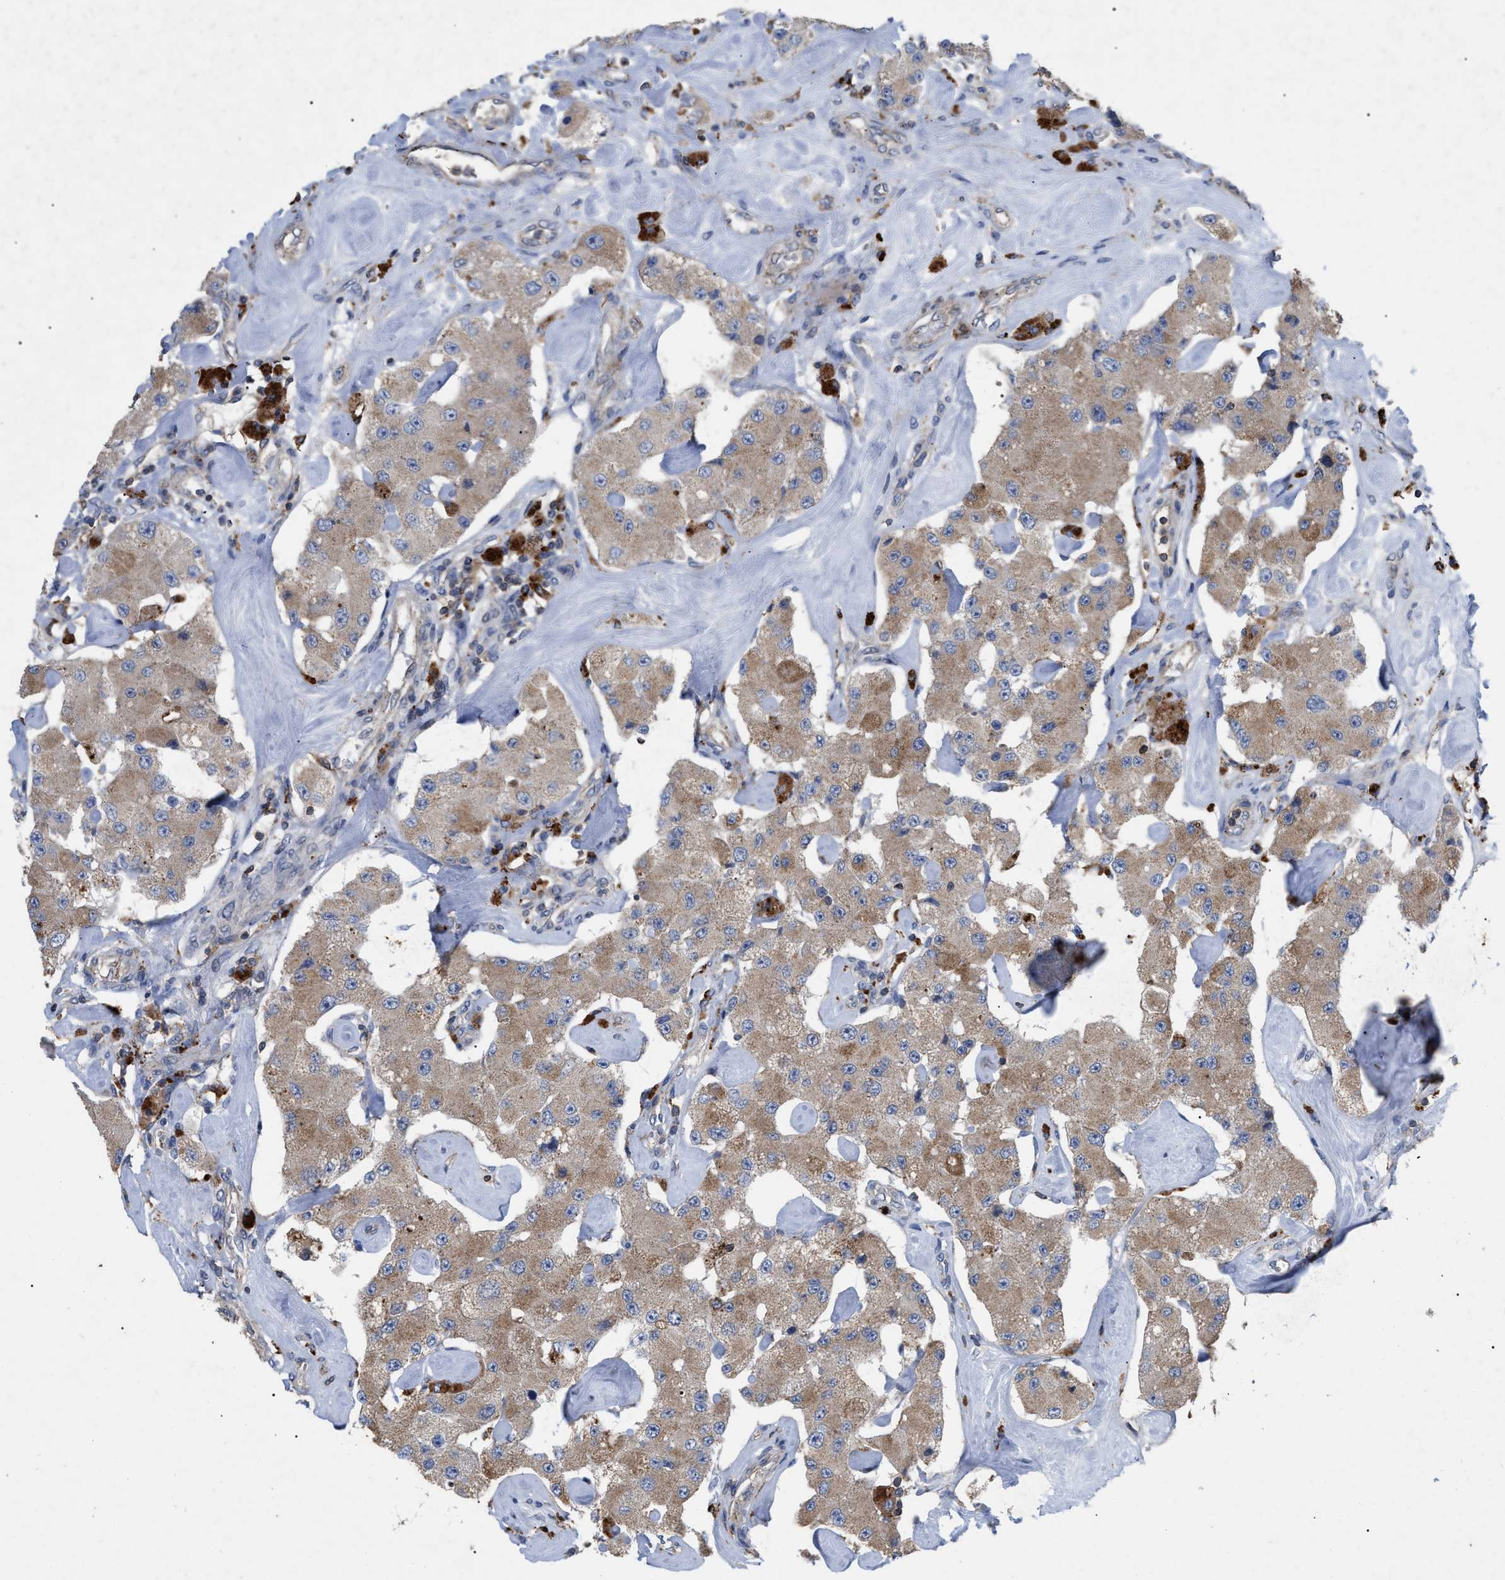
{"staining": {"intensity": "moderate", "quantity": ">75%", "location": "cytoplasmic/membranous"}, "tissue": "carcinoid", "cell_type": "Tumor cells", "image_type": "cancer", "snomed": [{"axis": "morphology", "description": "Carcinoid, malignant, NOS"}, {"axis": "topography", "description": "Pancreas"}], "caption": "A brown stain labels moderate cytoplasmic/membranous staining of a protein in human carcinoid (malignant) tumor cells.", "gene": "FAM171A2", "patient": {"sex": "male", "age": 41}}